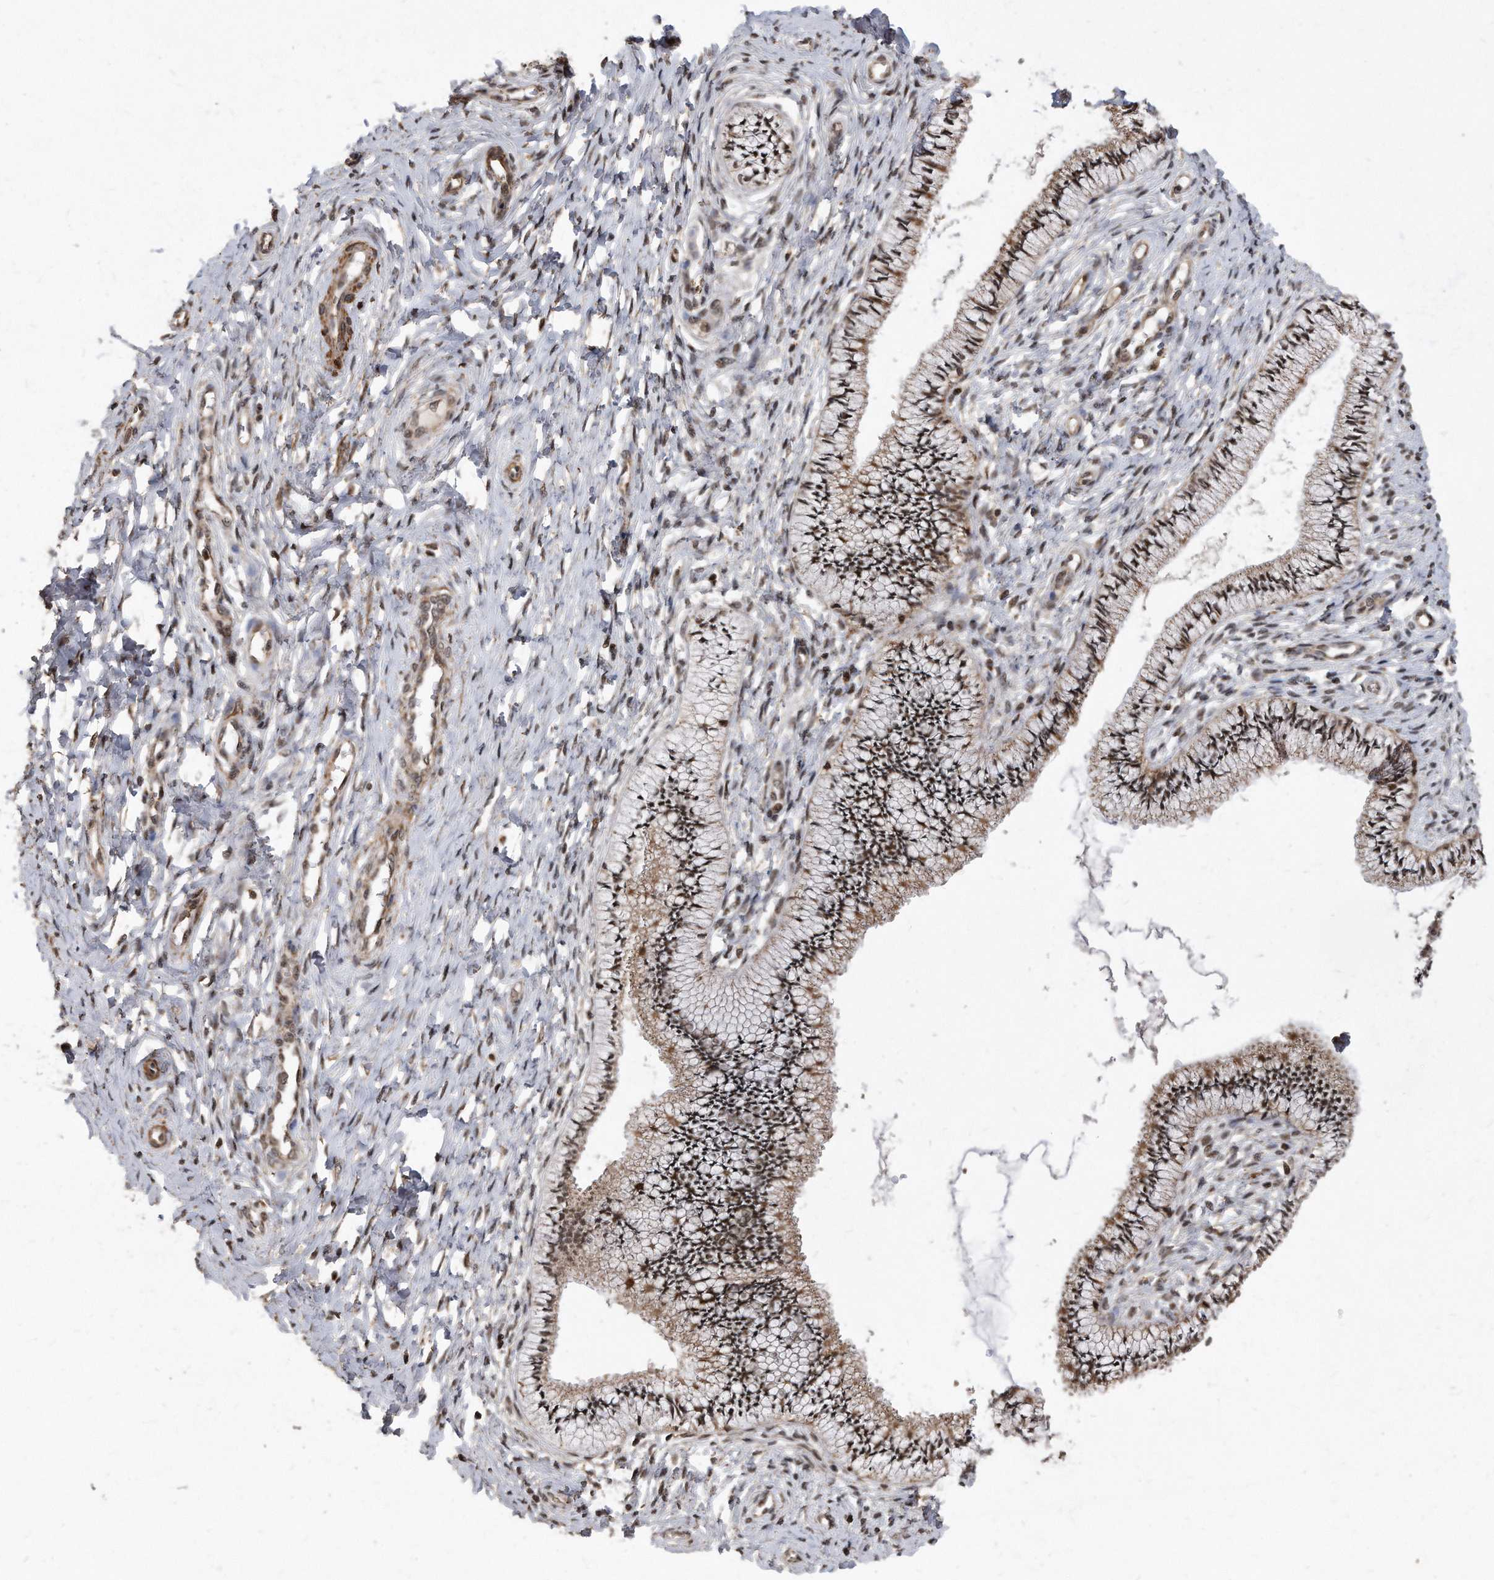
{"staining": {"intensity": "moderate", "quantity": ">75%", "location": "cytoplasmic/membranous,nuclear"}, "tissue": "cervix", "cell_type": "Glandular cells", "image_type": "normal", "snomed": [{"axis": "morphology", "description": "Normal tissue, NOS"}, {"axis": "topography", "description": "Cervix"}], "caption": "Moderate cytoplasmic/membranous,nuclear expression is appreciated in about >75% of glandular cells in normal cervix. (Brightfield microscopy of DAB IHC at high magnification).", "gene": "DUSP22", "patient": {"sex": "female", "age": 36}}